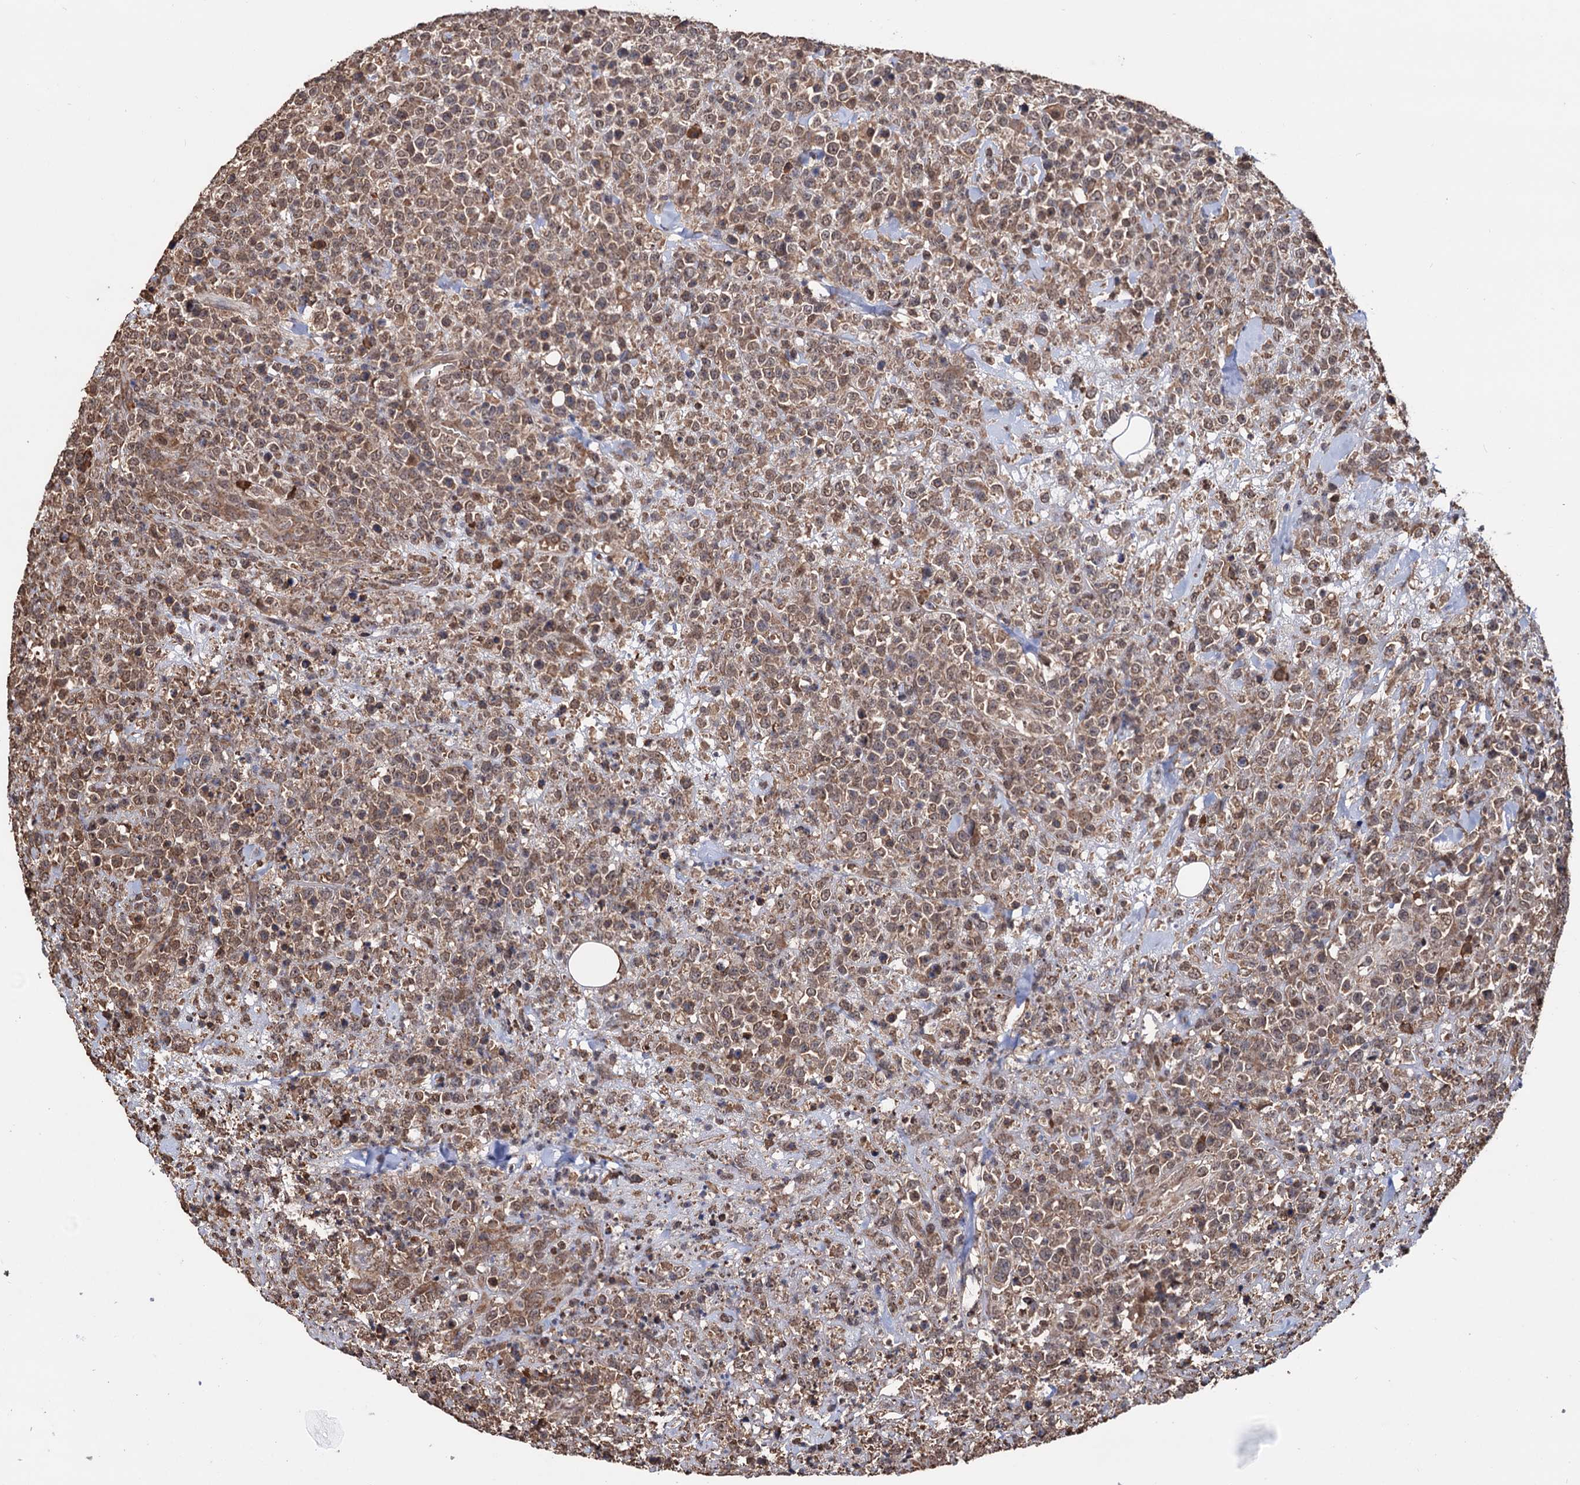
{"staining": {"intensity": "moderate", "quantity": ">75%", "location": "cytoplasmic/membranous"}, "tissue": "lymphoma", "cell_type": "Tumor cells", "image_type": "cancer", "snomed": [{"axis": "morphology", "description": "Malignant lymphoma, non-Hodgkin's type, High grade"}, {"axis": "topography", "description": "Colon"}], "caption": "Protein staining displays moderate cytoplasmic/membranous staining in approximately >75% of tumor cells in lymphoma. (Stains: DAB (3,3'-diaminobenzidine) in brown, nuclei in blue, Microscopy: brightfield microscopy at high magnification).", "gene": "TBC1D12", "patient": {"sex": "female", "age": 53}}